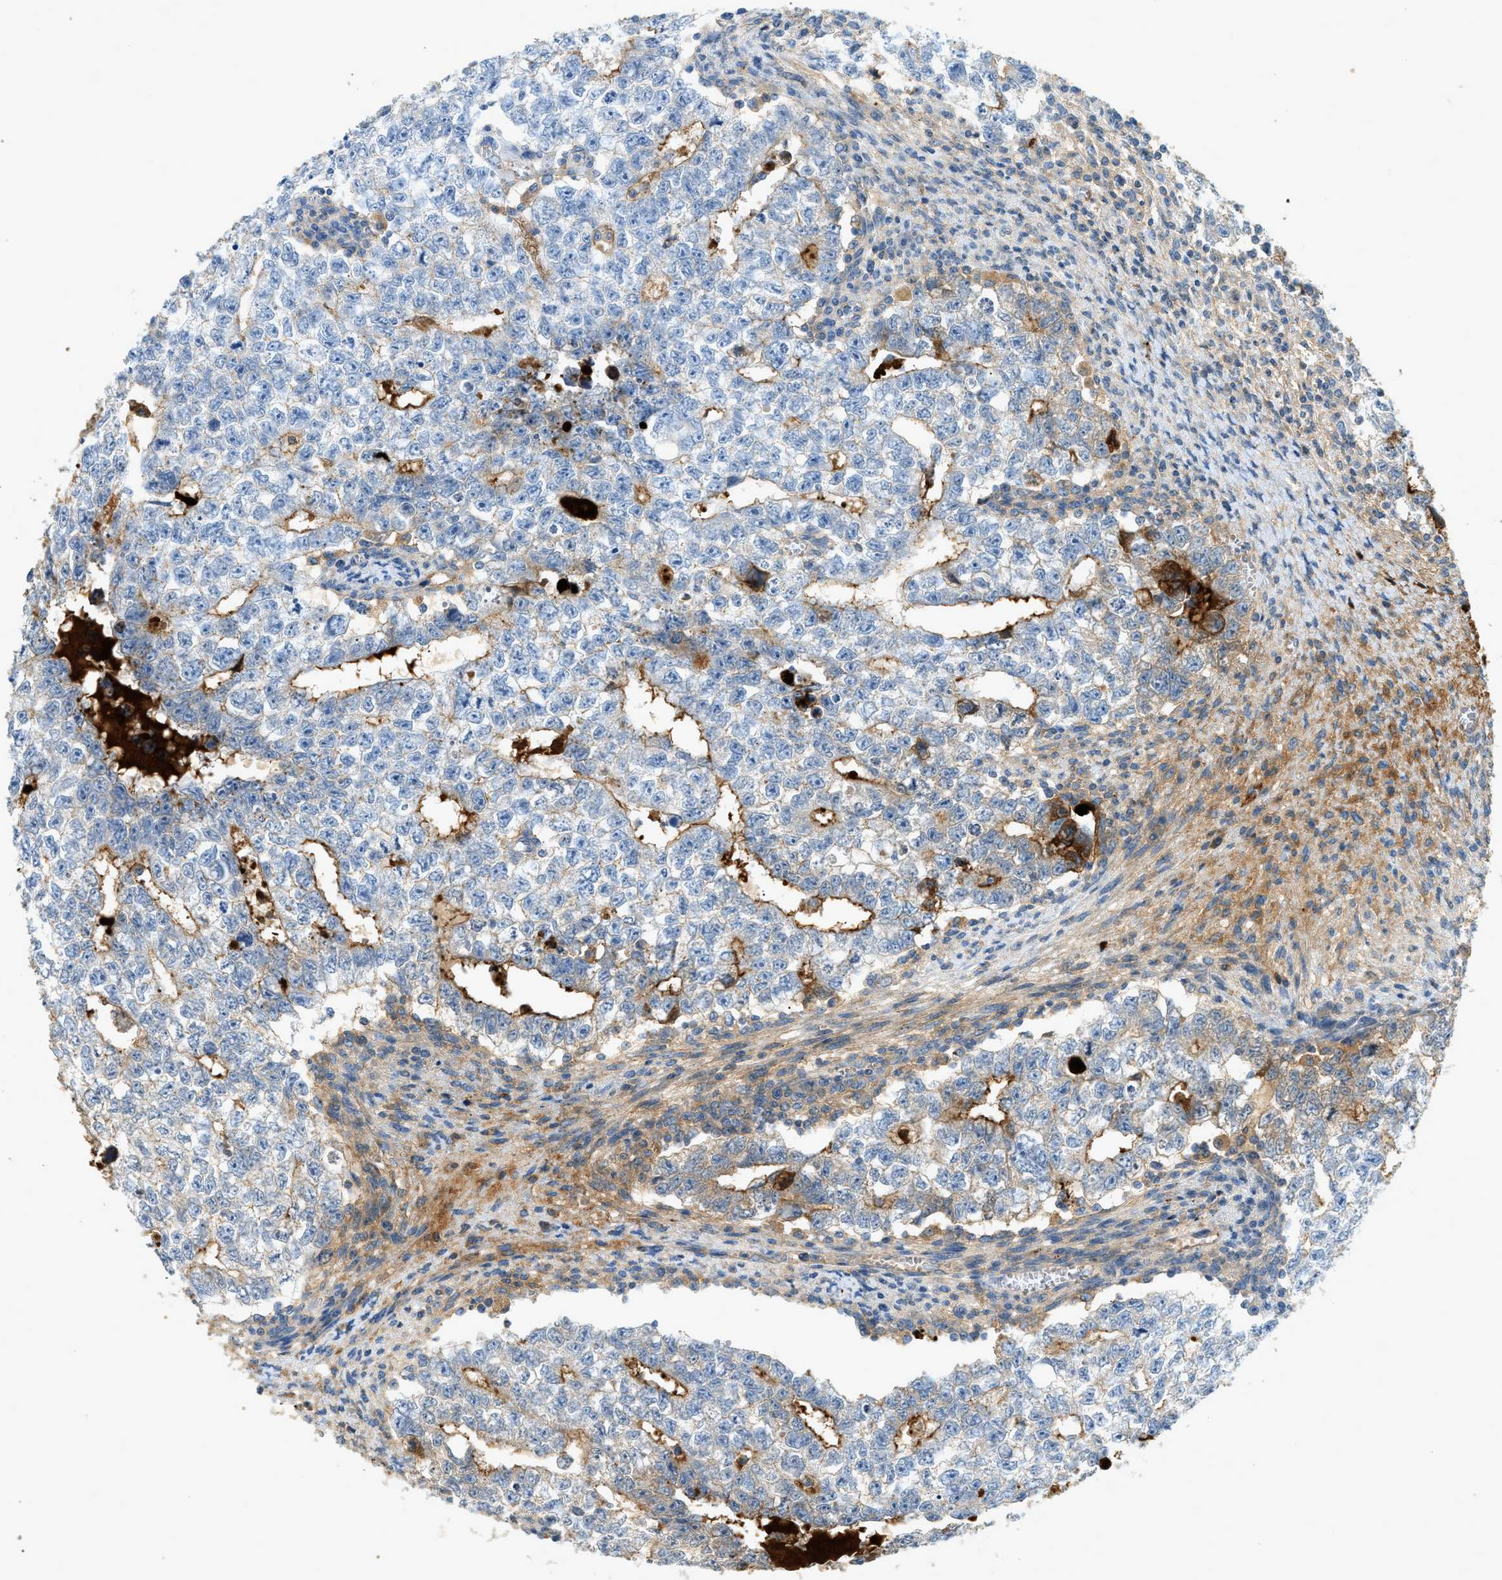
{"staining": {"intensity": "negative", "quantity": "none", "location": "none"}, "tissue": "testis cancer", "cell_type": "Tumor cells", "image_type": "cancer", "snomed": [{"axis": "morphology", "description": "Seminoma, NOS"}, {"axis": "morphology", "description": "Carcinoma, Embryonal, NOS"}, {"axis": "topography", "description": "Testis"}], "caption": "High power microscopy micrograph of an immunohistochemistry micrograph of seminoma (testis), revealing no significant positivity in tumor cells.", "gene": "F2", "patient": {"sex": "male", "age": 38}}